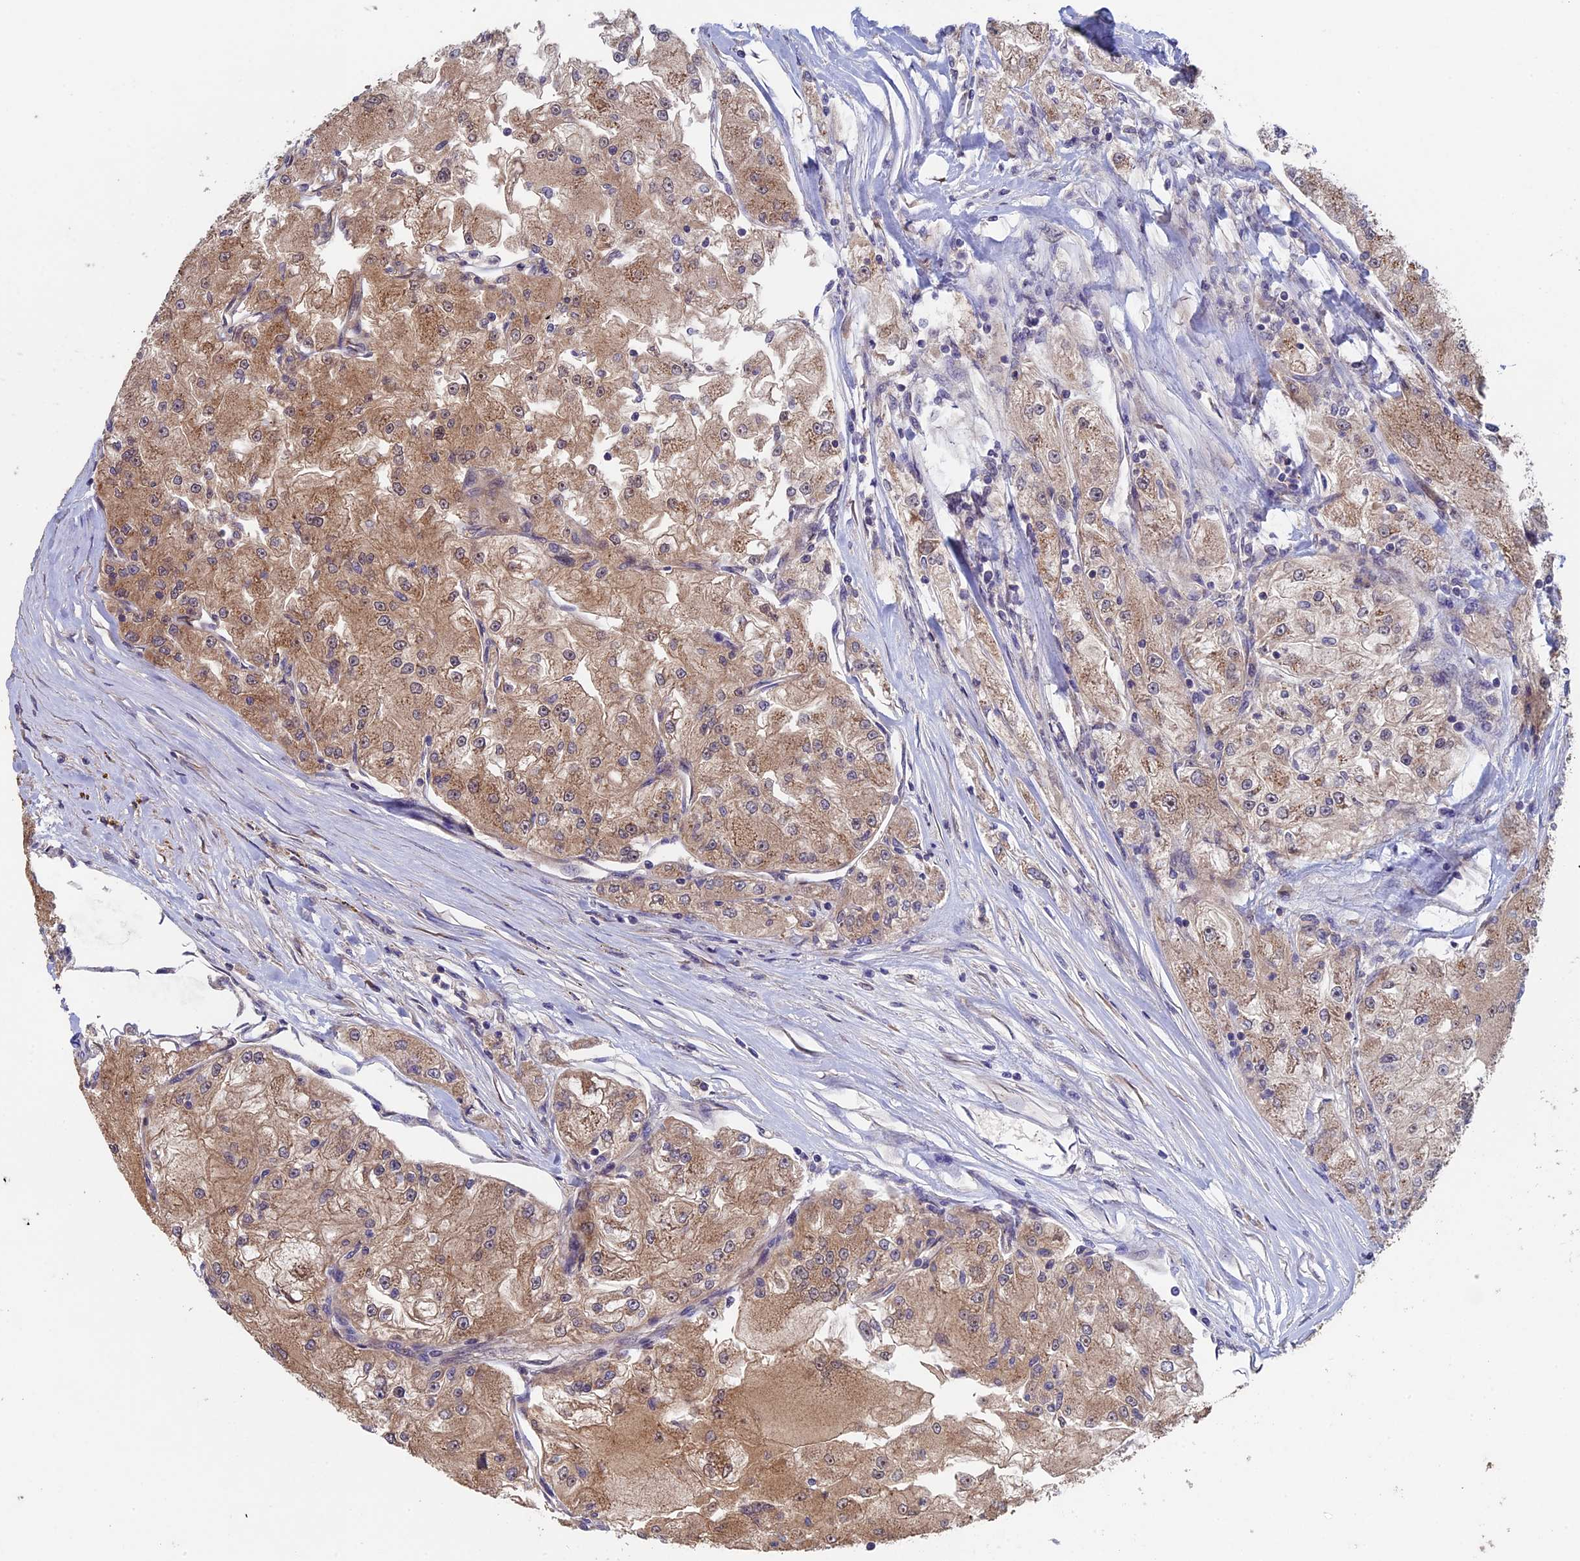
{"staining": {"intensity": "moderate", "quantity": ">75%", "location": "cytoplasmic/membranous"}, "tissue": "renal cancer", "cell_type": "Tumor cells", "image_type": "cancer", "snomed": [{"axis": "morphology", "description": "Adenocarcinoma, NOS"}, {"axis": "topography", "description": "Kidney"}], "caption": "A high-resolution histopathology image shows immunohistochemistry staining of adenocarcinoma (renal), which exhibits moderate cytoplasmic/membranous staining in approximately >75% of tumor cells.", "gene": "LCMT1", "patient": {"sex": "female", "age": 72}}